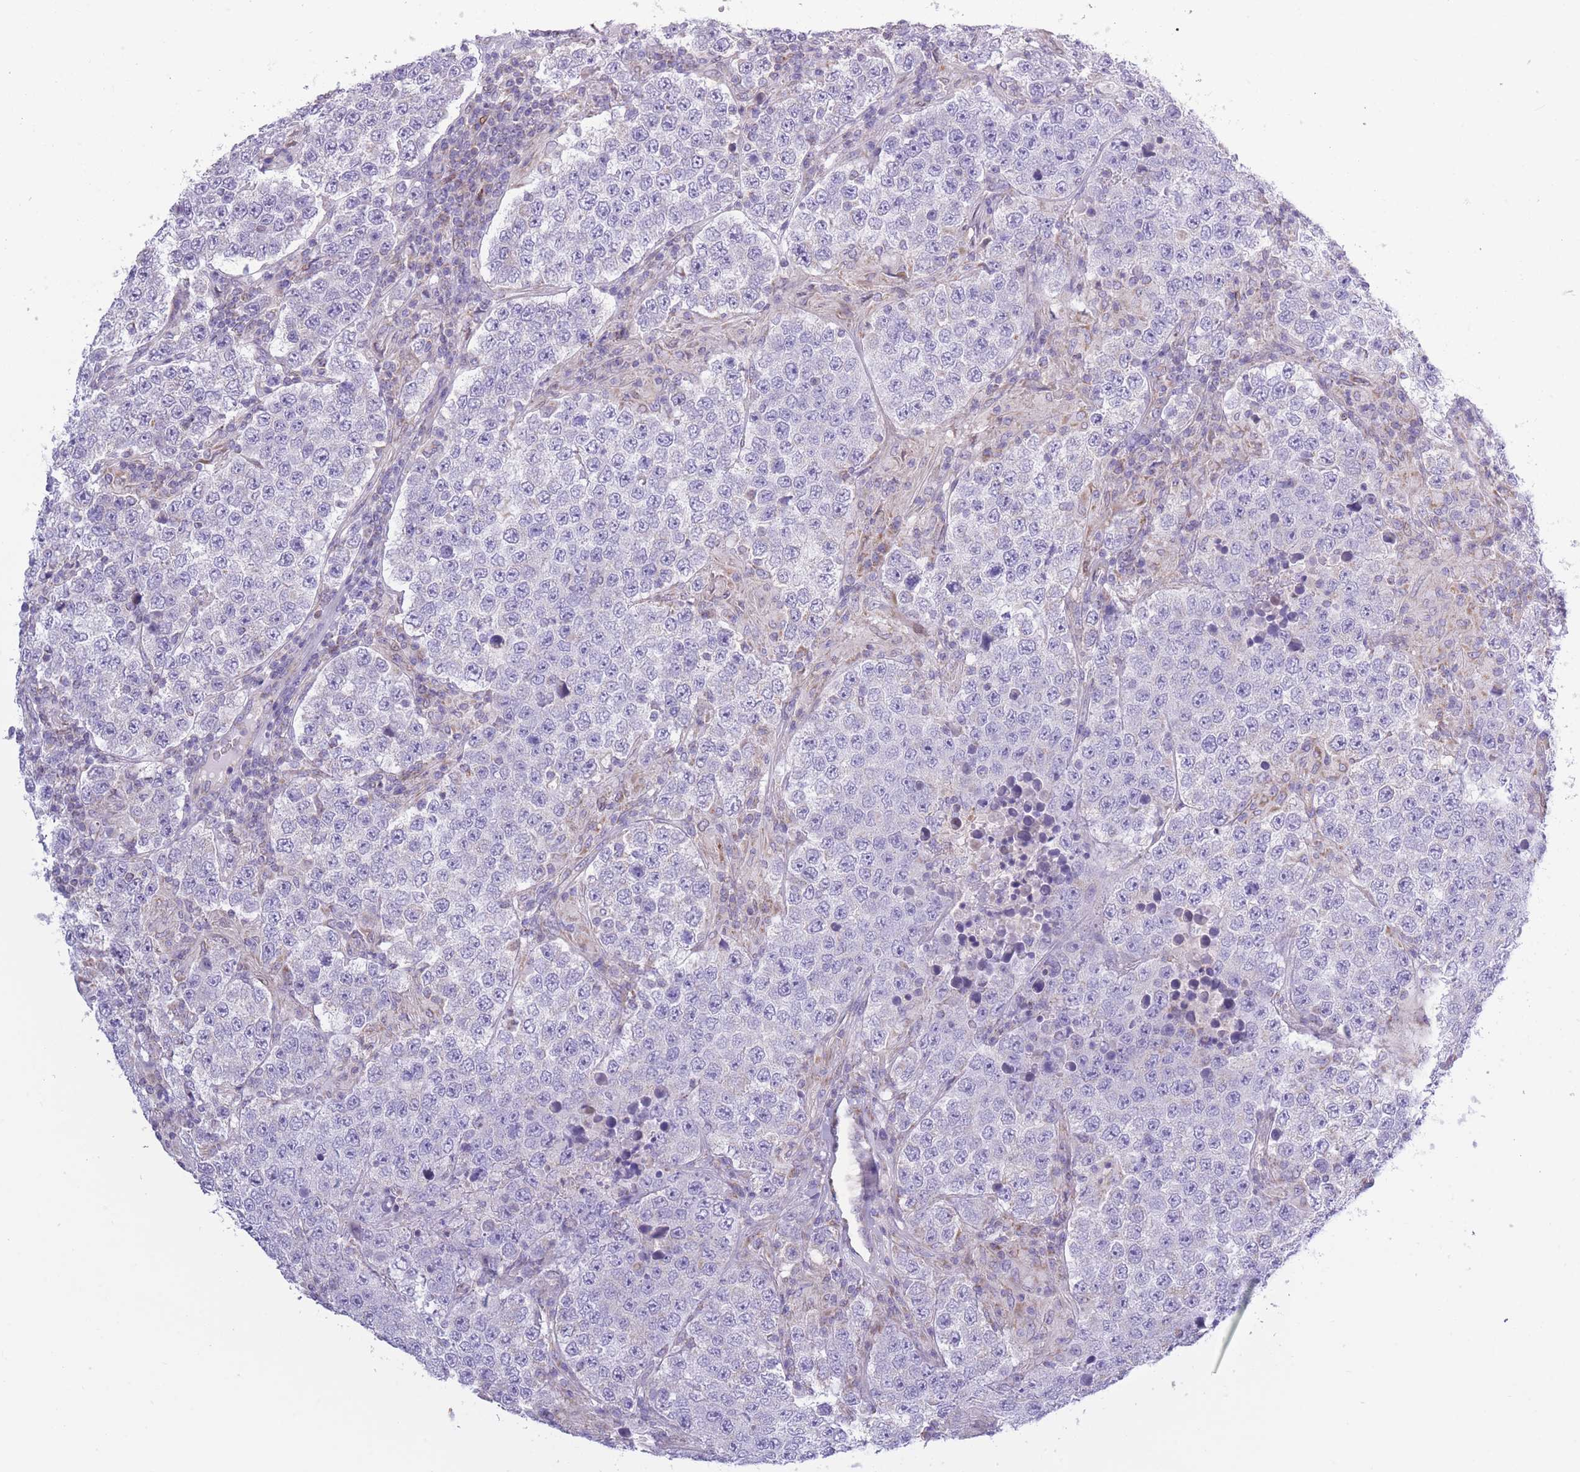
{"staining": {"intensity": "negative", "quantity": "none", "location": "none"}, "tissue": "testis cancer", "cell_type": "Tumor cells", "image_type": "cancer", "snomed": [{"axis": "morphology", "description": "Normal tissue, NOS"}, {"axis": "morphology", "description": "Urothelial carcinoma, High grade"}, {"axis": "morphology", "description": "Seminoma, NOS"}, {"axis": "morphology", "description": "Carcinoma, Embryonal, NOS"}, {"axis": "topography", "description": "Urinary bladder"}, {"axis": "topography", "description": "Testis"}], "caption": "Testis seminoma was stained to show a protein in brown. There is no significant positivity in tumor cells.", "gene": "PDHA1", "patient": {"sex": "male", "age": 41}}